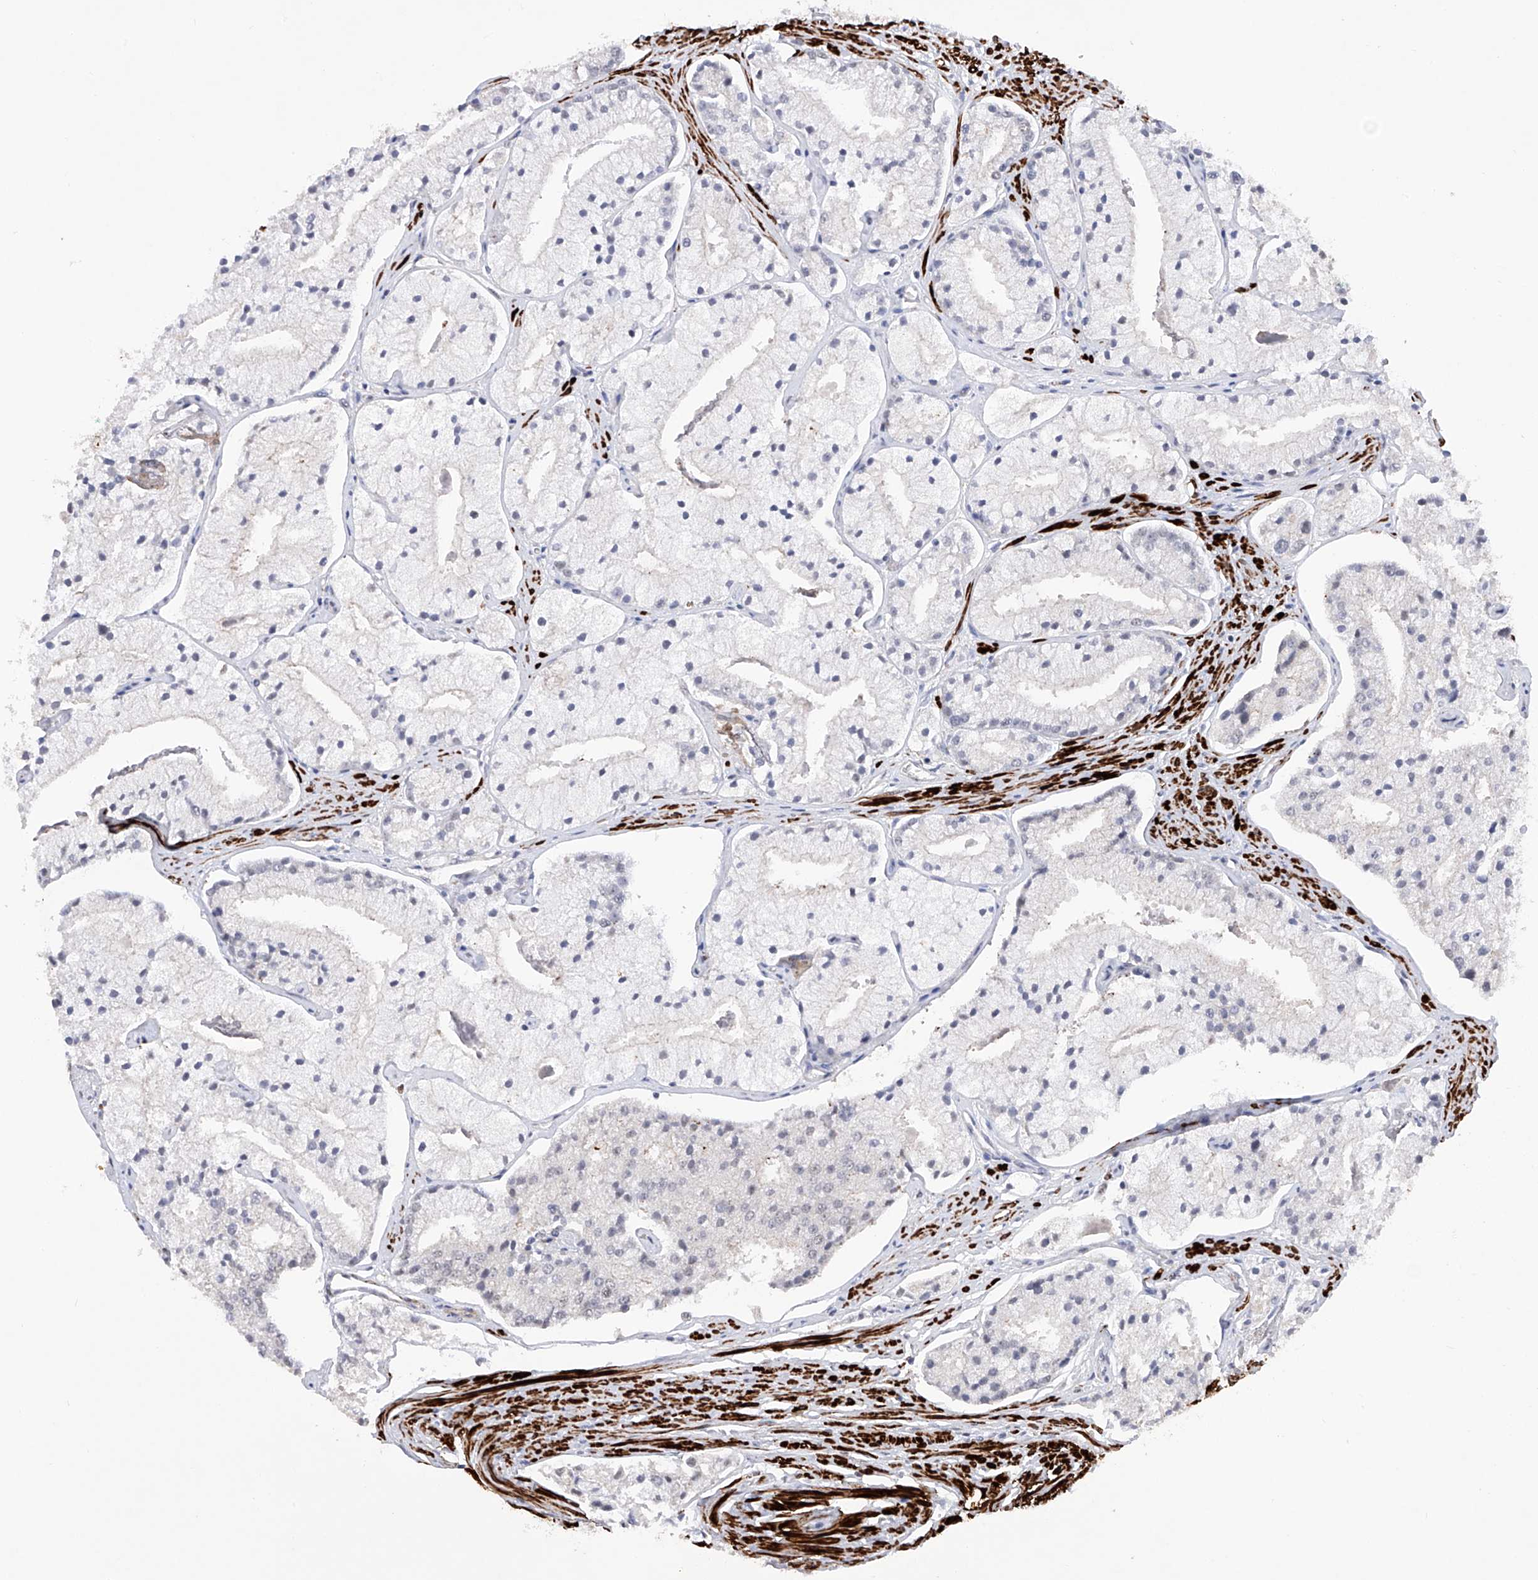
{"staining": {"intensity": "negative", "quantity": "none", "location": "none"}, "tissue": "prostate cancer", "cell_type": "Tumor cells", "image_type": "cancer", "snomed": [{"axis": "morphology", "description": "Adenocarcinoma, High grade"}, {"axis": "topography", "description": "Prostate"}], "caption": "Immunohistochemical staining of high-grade adenocarcinoma (prostate) displays no significant expression in tumor cells.", "gene": "NFATC4", "patient": {"sex": "male", "age": 50}}